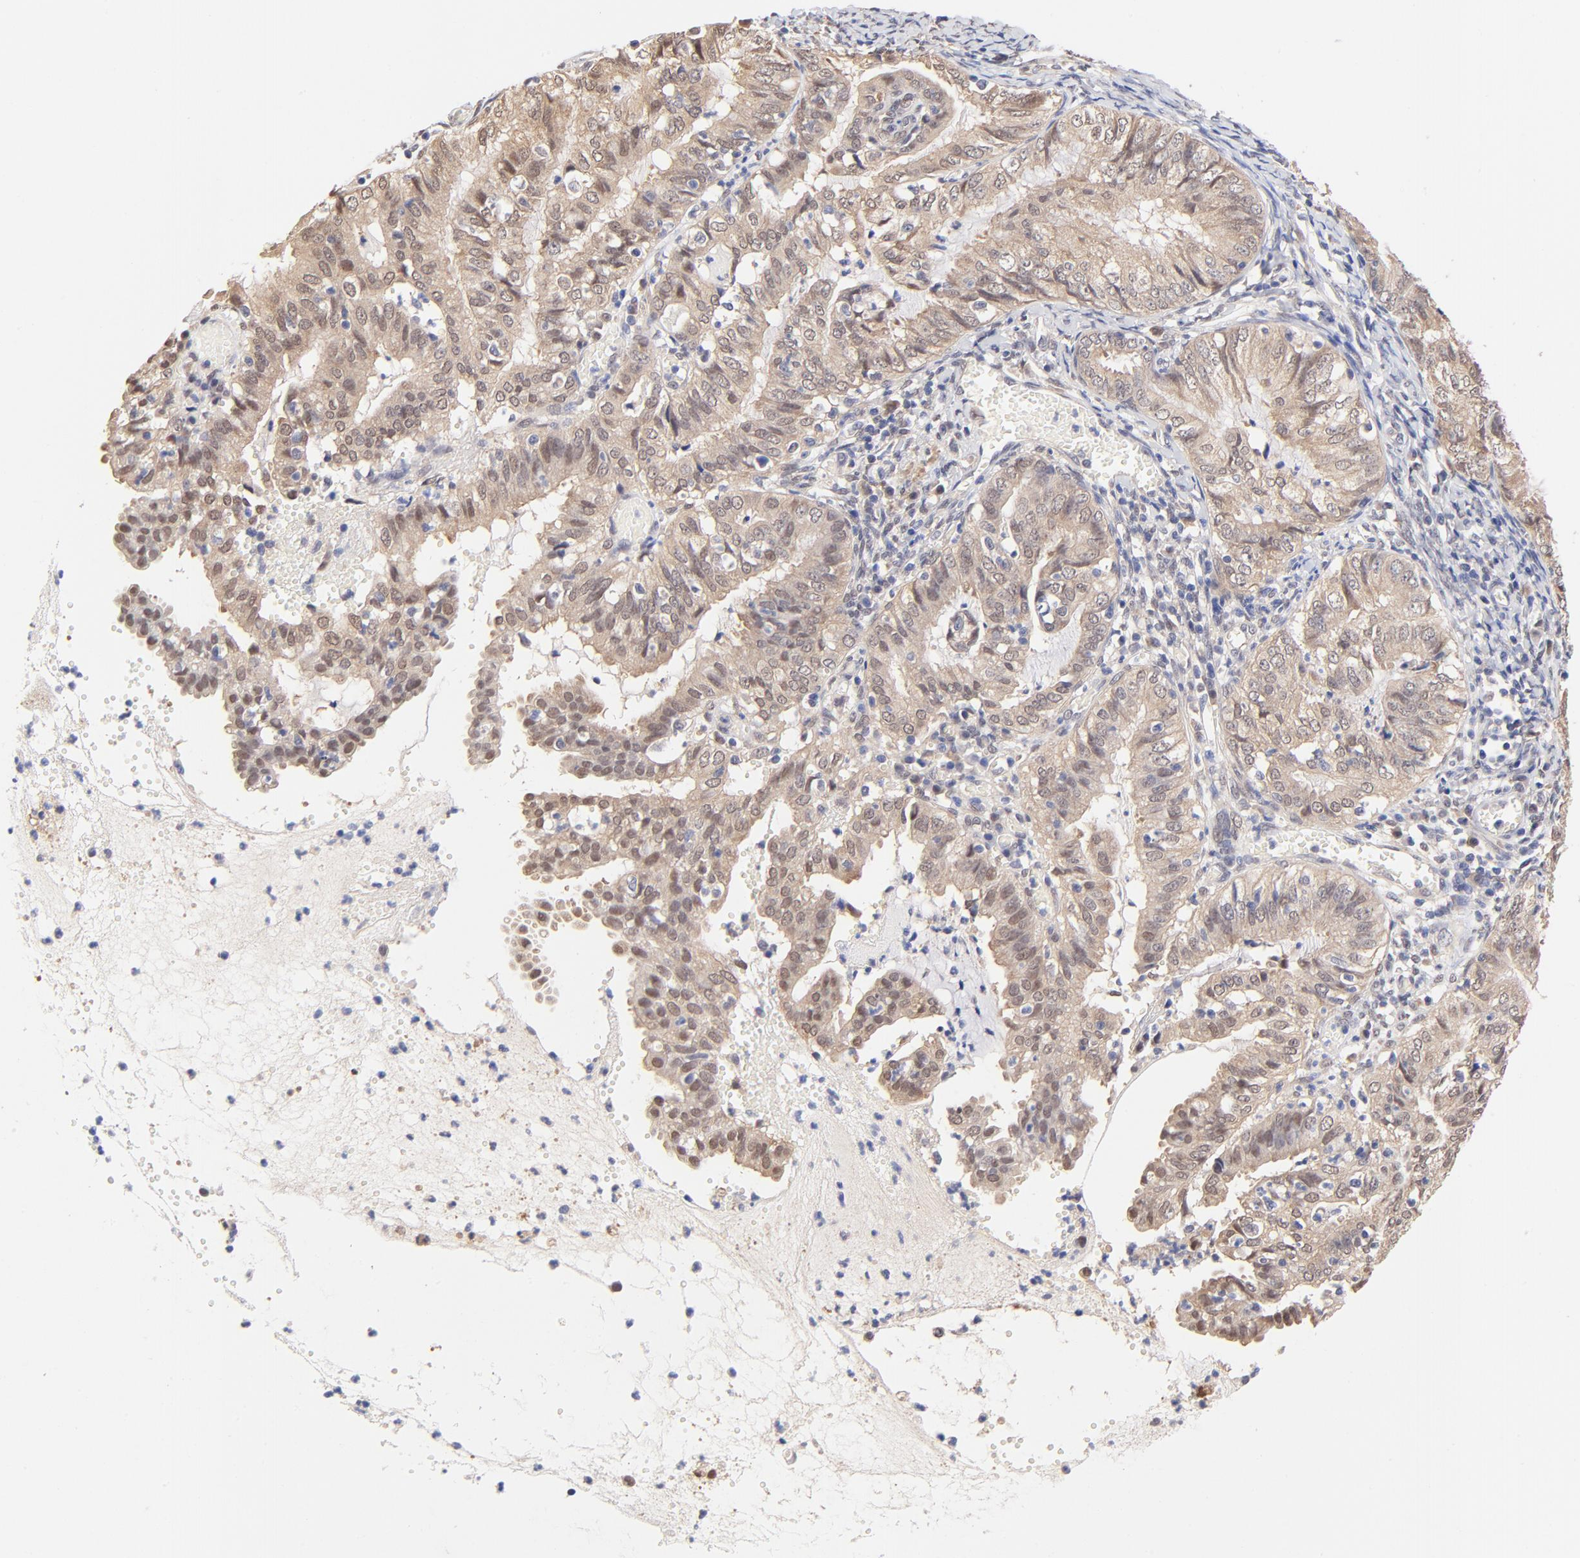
{"staining": {"intensity": "weak", "quantity": "25%-75%", "location": "cytoplasmic/membranous,nuclear"}, "tissue": "endometrial cancer", "cell_type": "Tumor cells", "image_type": "cancer", "snomed": [{"axis": "morphology", "description": "Adenocarcinoma, NOS"}, {"axis": "topography", "description": "Endometrium"}], "caption": "The photomicrograph demonstrates immunohistochemical staining of endometrial cancer (adenocarcinoma). There is weak cytoplasmic/membranous and nuclear positivity is appreciated in approximately 25%-75% of tumor cells. (IHC, brightfield microscopy, high magnification).", "gene": "TXNL1", "patient": {"sex": "female", "age": 66}}